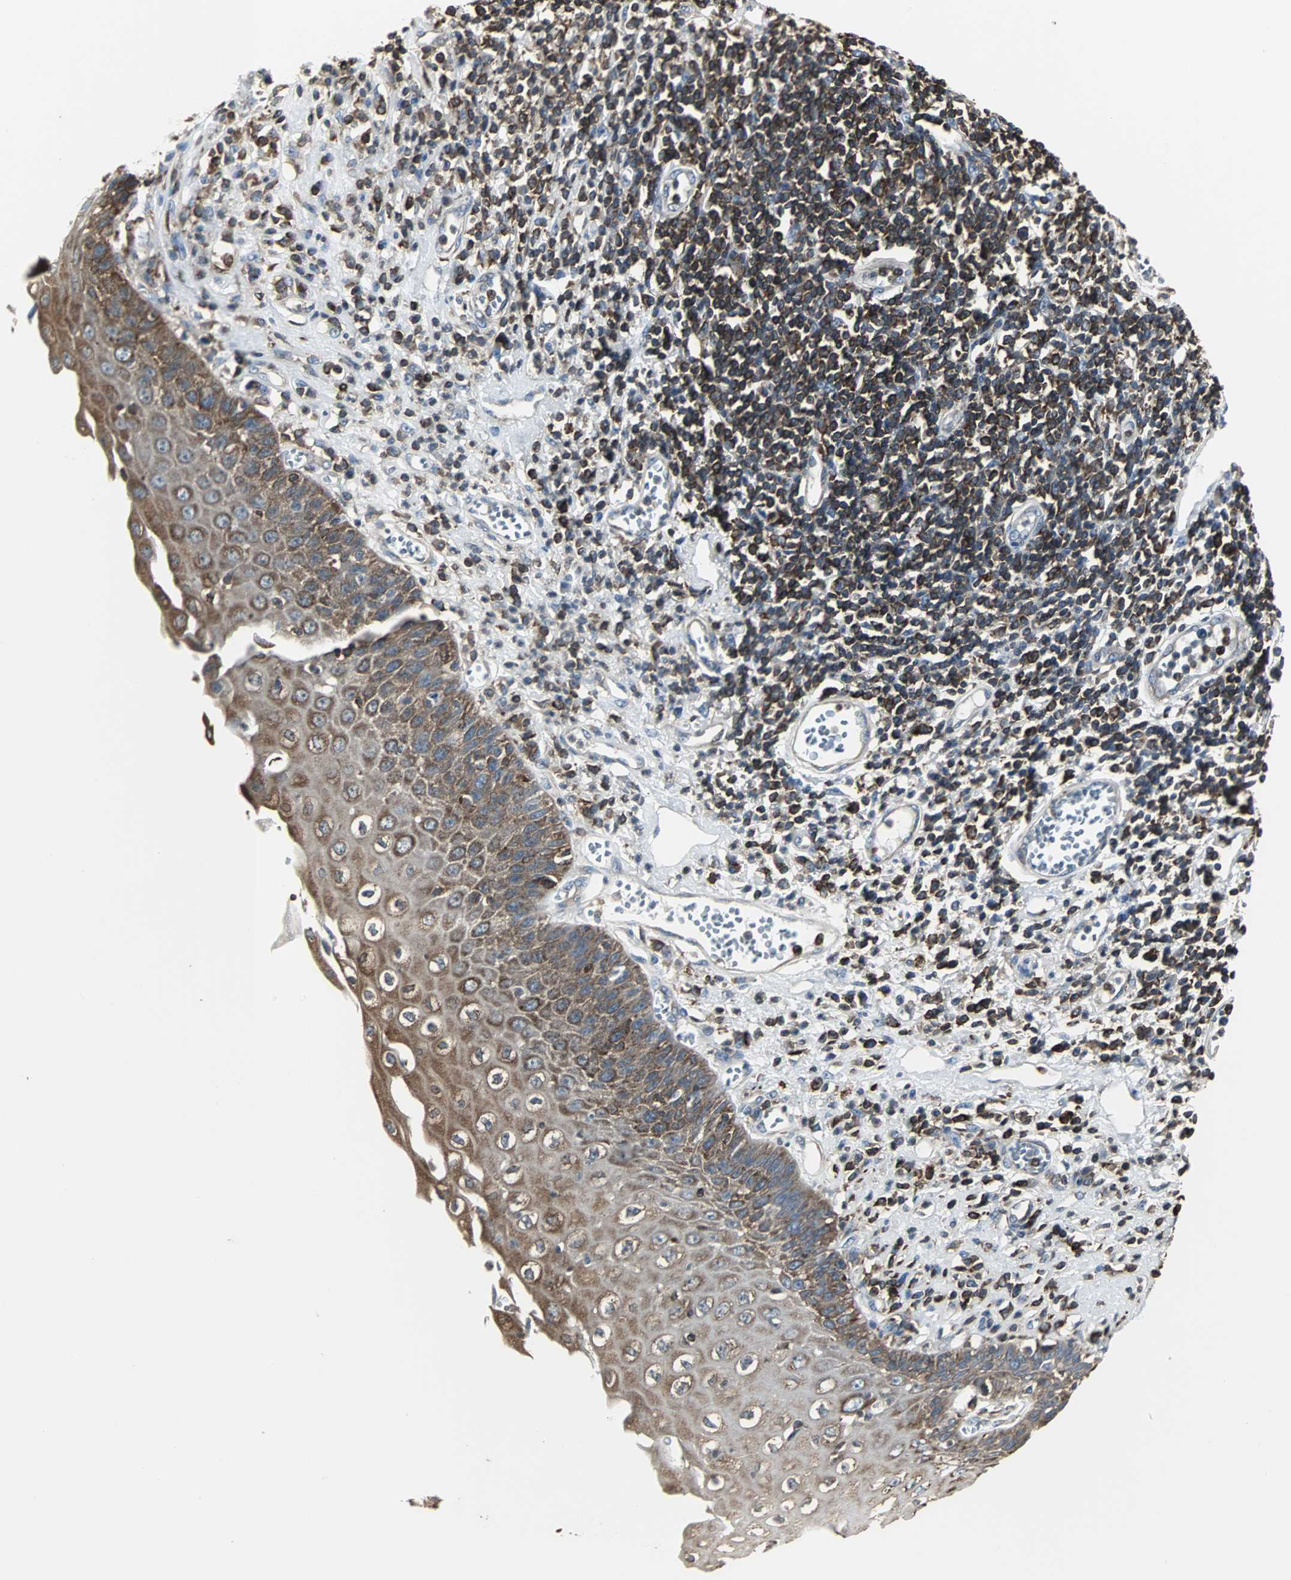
{"staining": {"intensity": "strong", "quantity": "25%-75%", "location": "cytoplasmic/membranous"}, "tissue": "esophagus", "cell_type": "Squamous epithelial cells", "image_type": "normal", "snomed": [{"axis": "morphology", "description": "Normal tissue, NOS"}, {"axis": "morphology", "description": "Squamous cell carcinoma, NOS"}, {"axis": "topography", "description": "Esophagus"}], "caption": "Squamous epithelial cells reveal high levels of strong cytoplasmic/membranous staining in about 25%-75% of cells in unremarkable human esophagus.", "gene": "LRRFIP1", "patient": {"sex": "male", "age": 65}}